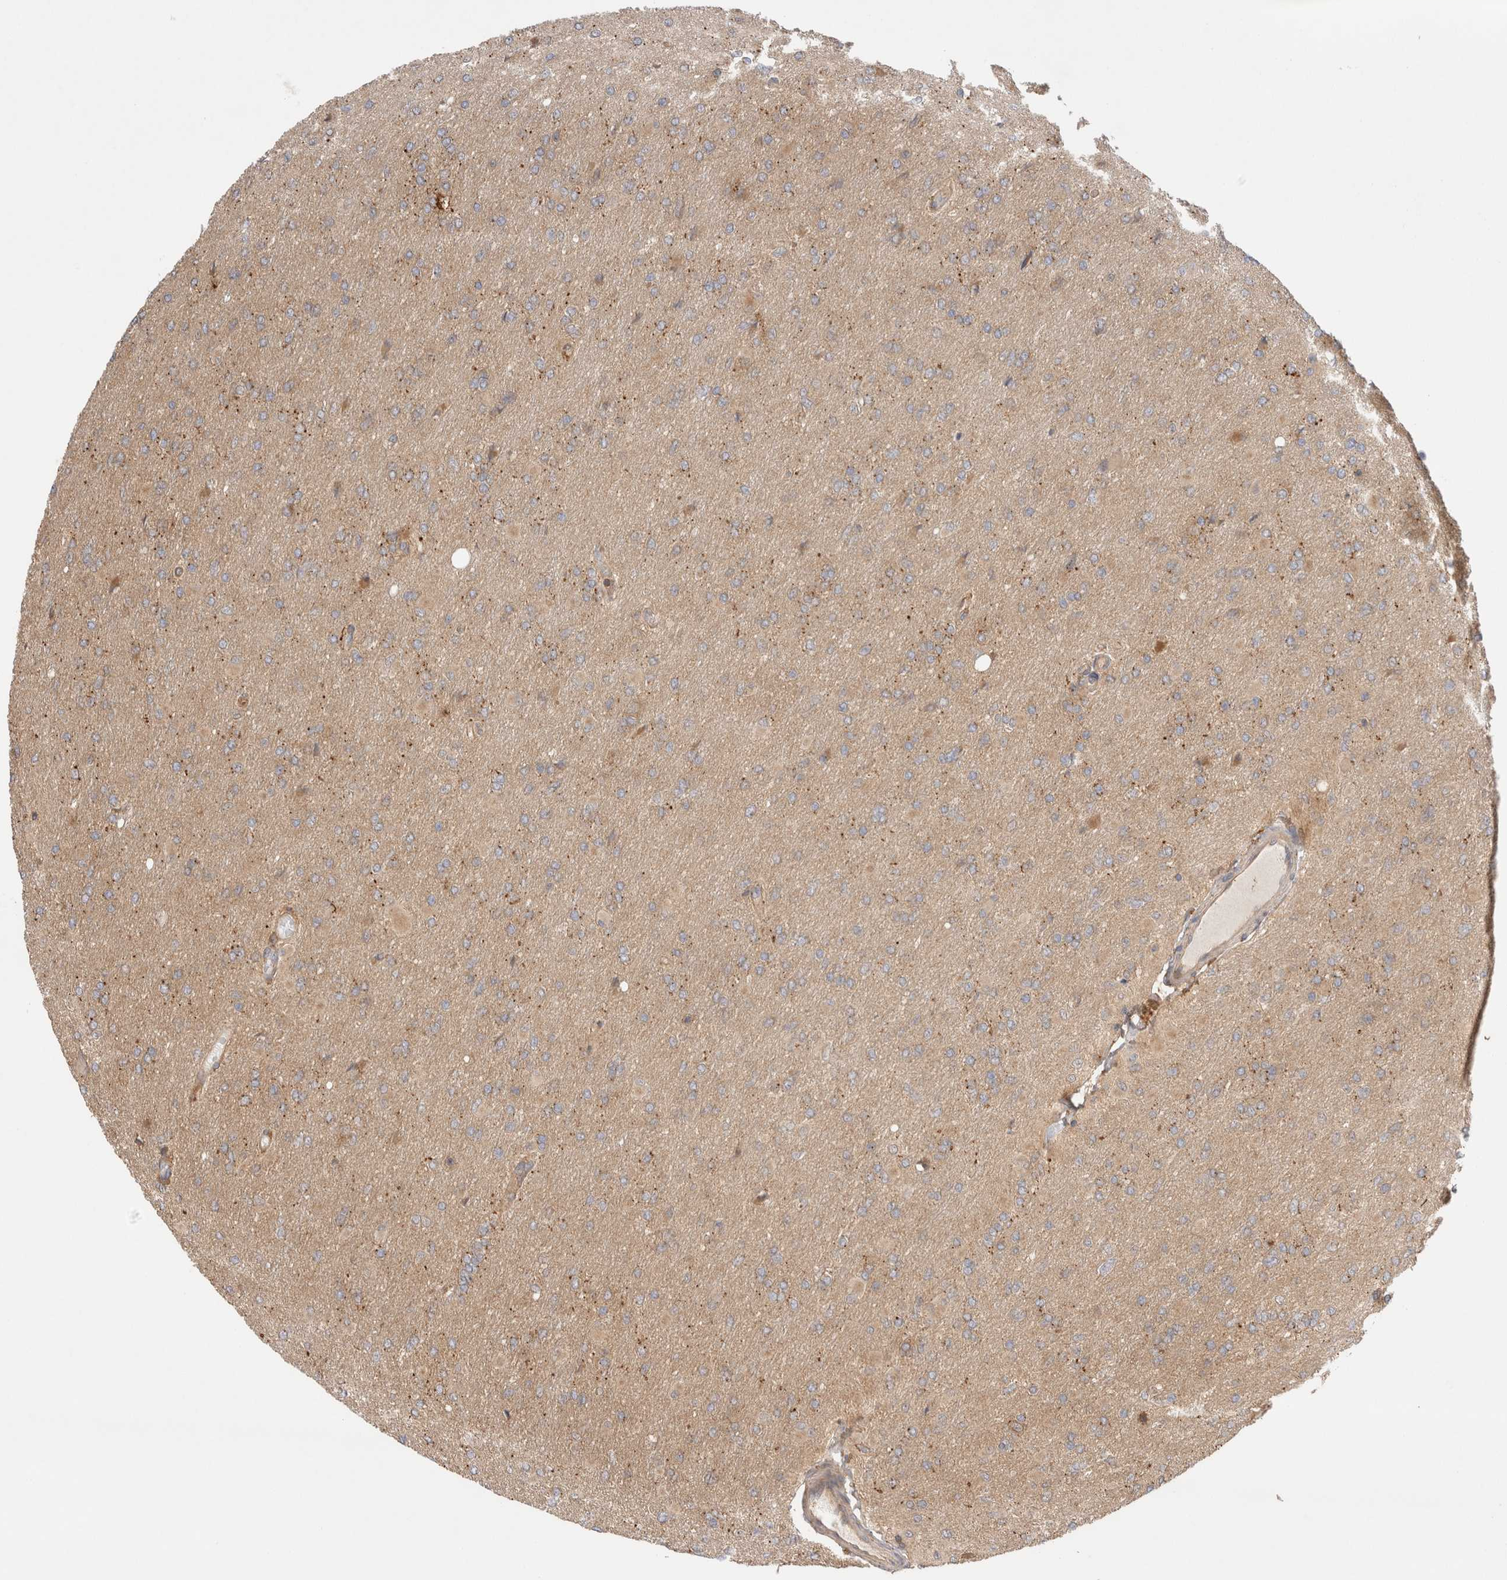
{"staining": {"intensity": "weak", "quantity": ">75%", "location": "cytoplasmic/membranous"}, "tissue": "glioma", "cell_type": "Tumor cells", "image_type": "cancer", "snomed": [{"axis": "morphology", "description": "Glioma, malignant, High grade"}, {"axis": "topography", "description": "Cerebral cortex"}], "caption": "Immunohistochemical staining of glioma demonstrates weak cytoplasmic/membranous protein positivity in approximately >75% of tumor cells. (DAB (3,3'-diaminobenzidine) = brown stain, brightfield microscopy at high magnification).", "gene": "VPS28", "patient": {"sex": "female", "age": 36}}